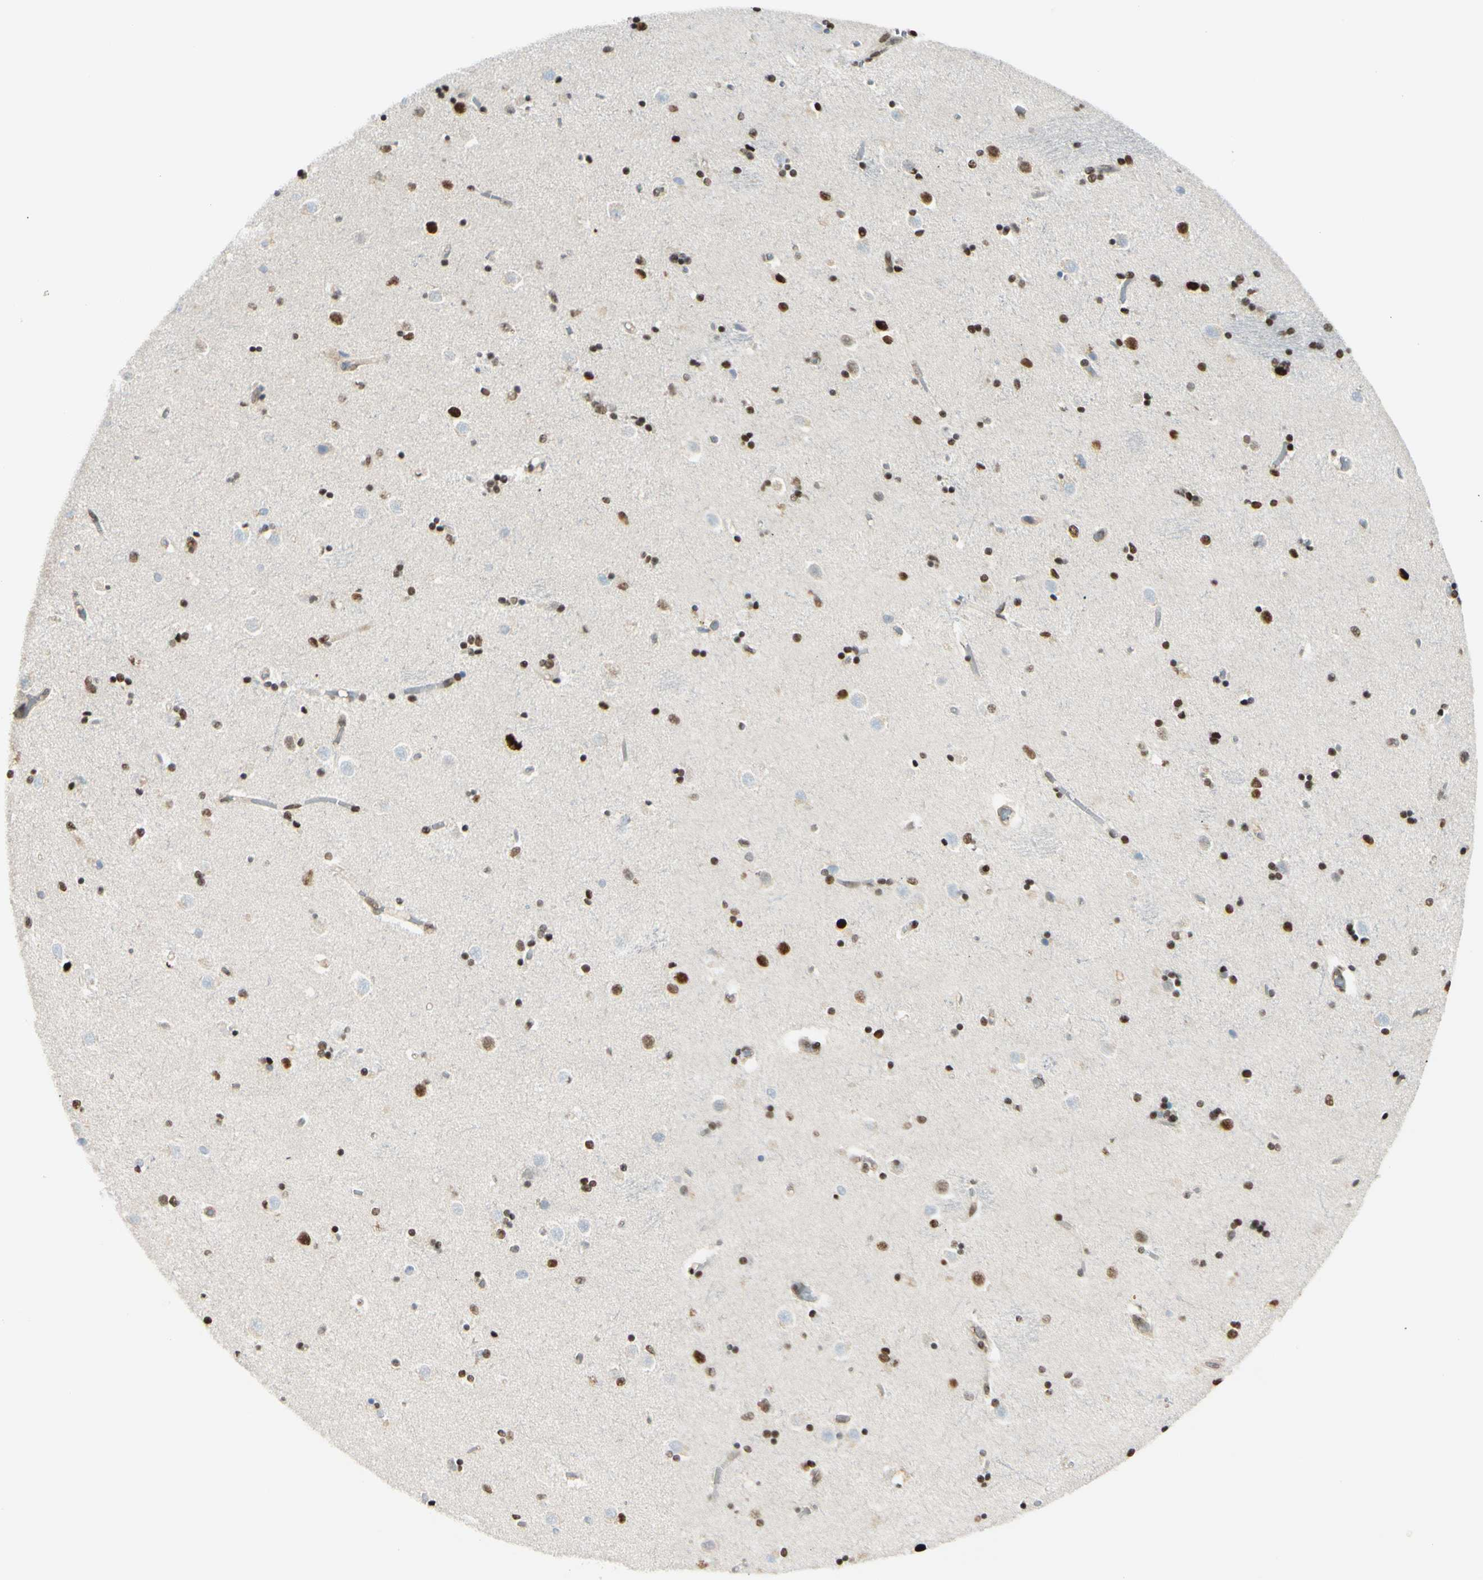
{"staining": {"intensity": "moderate", "quantity": ">75%", "location": "nuclear"}, "tissue": "caudate", "cell_type": "Glial cells", "image_type": "normal", "snomed": [{"axis": "morphology", "description": "Normal tissue, NOS"}, {"axis": "topography", "description": "Lateral ventricle wall"}], "caption": "Glial cells reveal moderate nuclear staining in about >75% of cells in benign caudate. Nuclei are stained in blue.", "gene": "SUFU", "patient": {"sex": "female", "age": 54}}